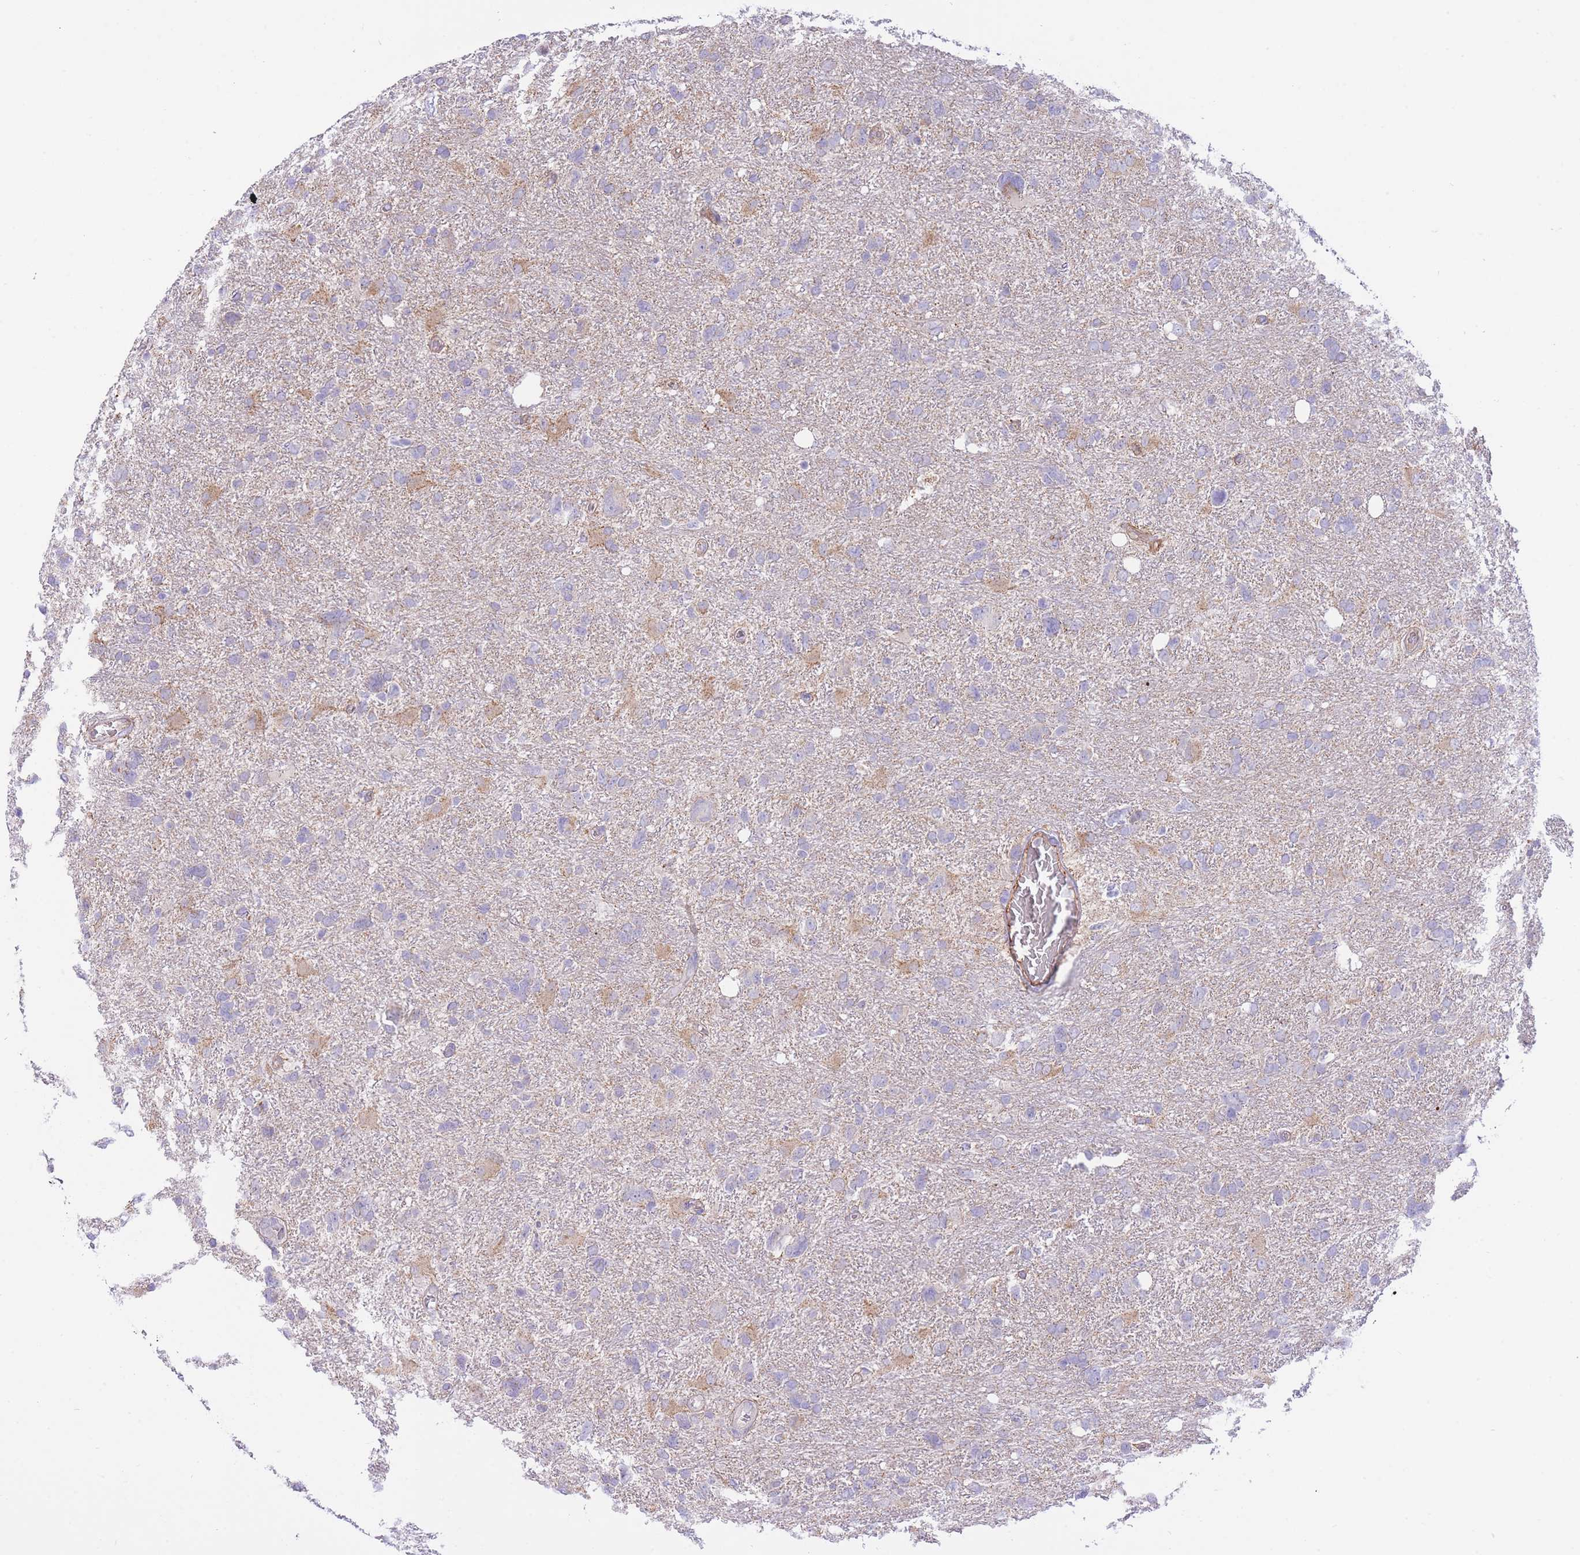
{"staining": {"intensity": "negative", "quantity": "none", "location": "none"}, "tissue": "glioma", "cell_type": "Tumor cells", "image_type": "cancer", "snomed": [{"axis": "morphology", "description": "Glioma, malignant, High grade"}, {"axis": "topography", "description": "Brain"}], "caption": "DAB immunohistochemical staining of glioma shows no significant expression in tumor cells.", "gene": "PGM1", "patient": {"sex": "male", "age": 61}}